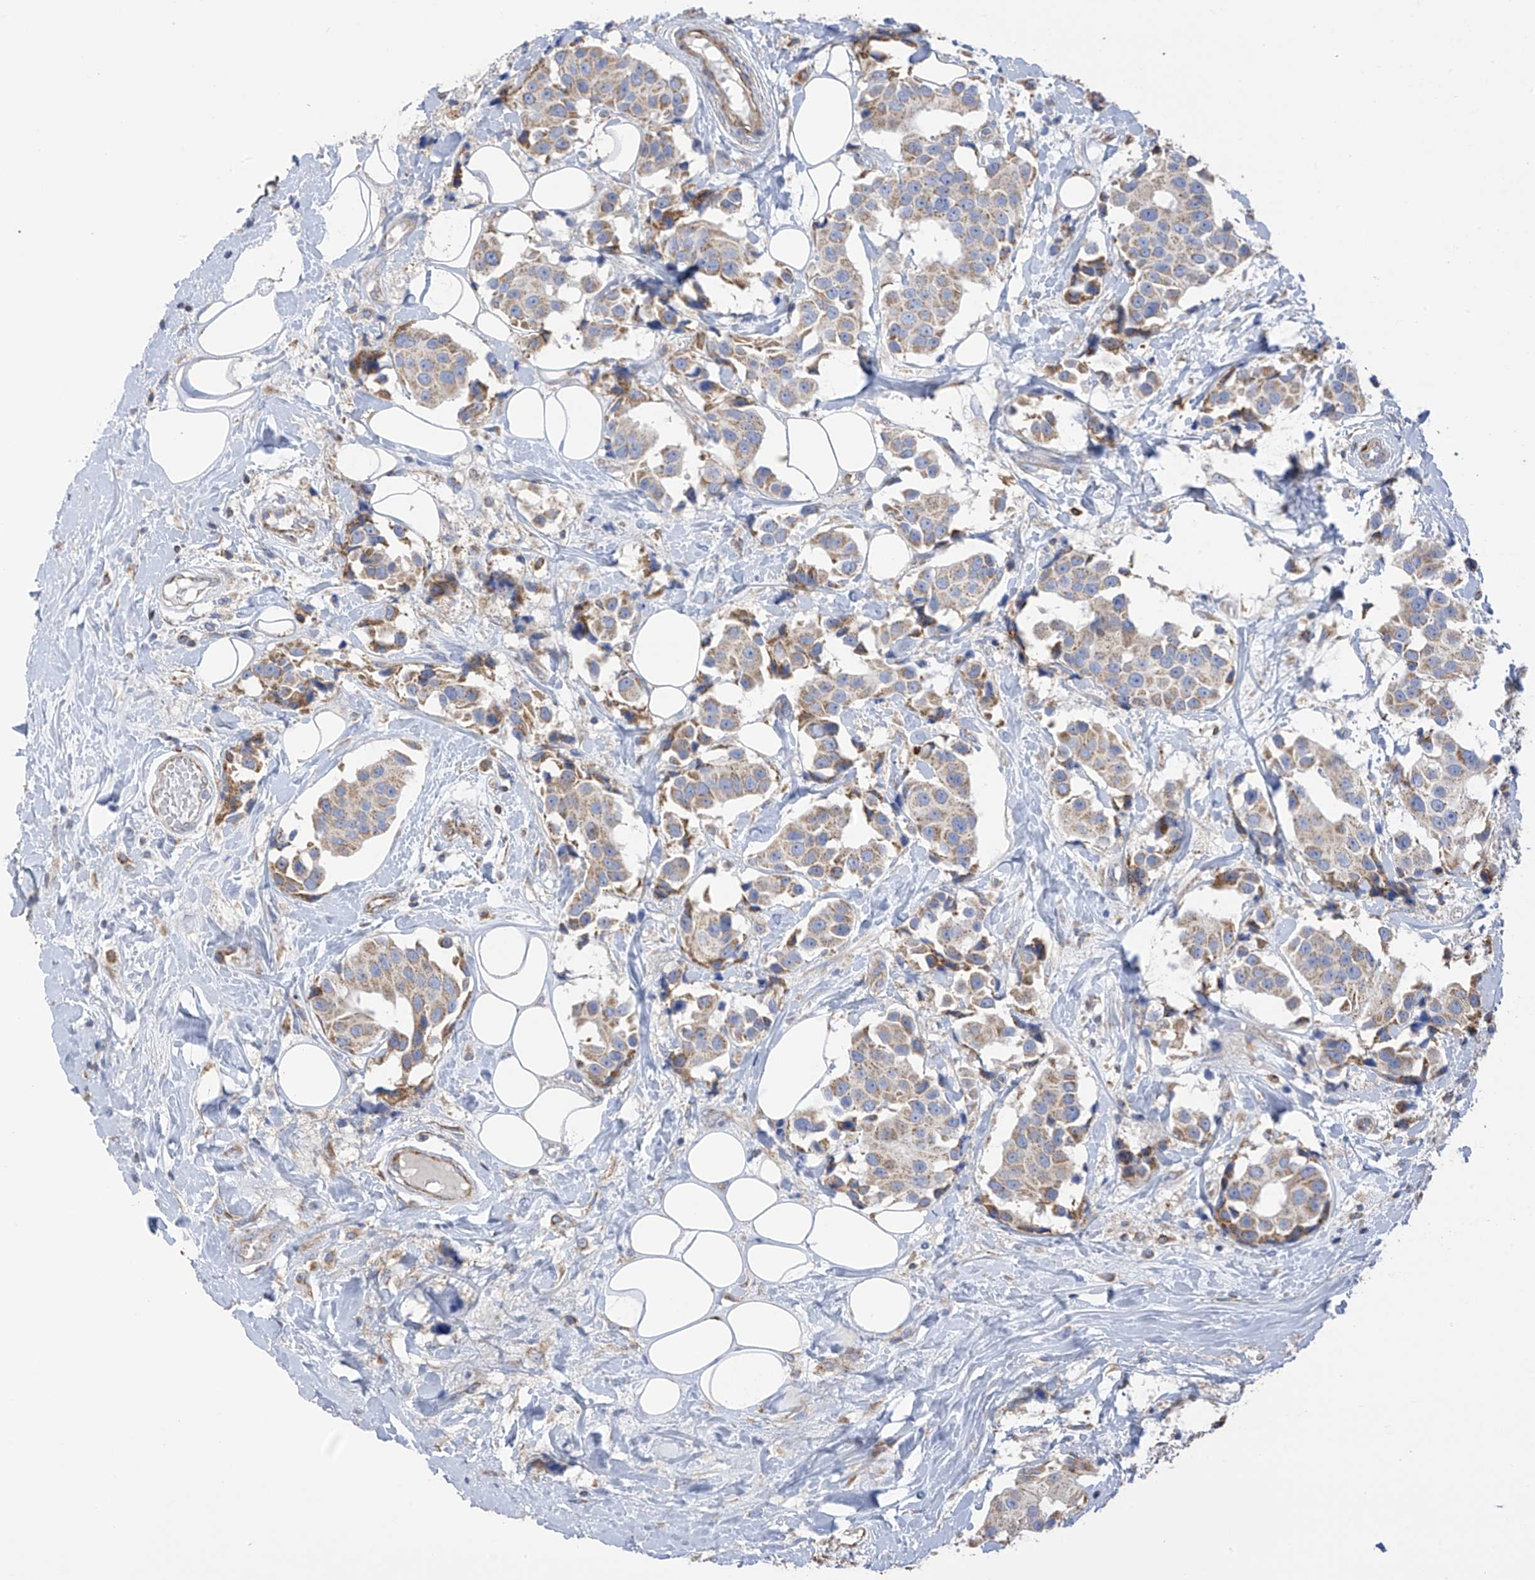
{"staining": {"intensity": "moderate", "quantity": "25%-75%", "location": "cytoplasmic/membranous"}, "tissue": "breast cancer", "cell_type": "Tumor cells", "image_type": "cancer", "snomed": [{"axis": "morphology", "description": "Normal tissue, NOS"}, {"axis": "morphology", "description": "Duct carcinoma"}, {"axis": "topography", "description": "Breast"}], "caption": "Protein staining of breast cancer tissue reveals moderate cytoplasmic/membranous expression in approximately 25%-75% of tumor cells. The protein of interest is stained brown, and the nuclei are stained in blue (DAB (3,3'-diaminobenzidine) IHC with brightfield microscopy, high magnification).", "gene": "ITM2B", "patient": {"sex": "female", "age": 39}}